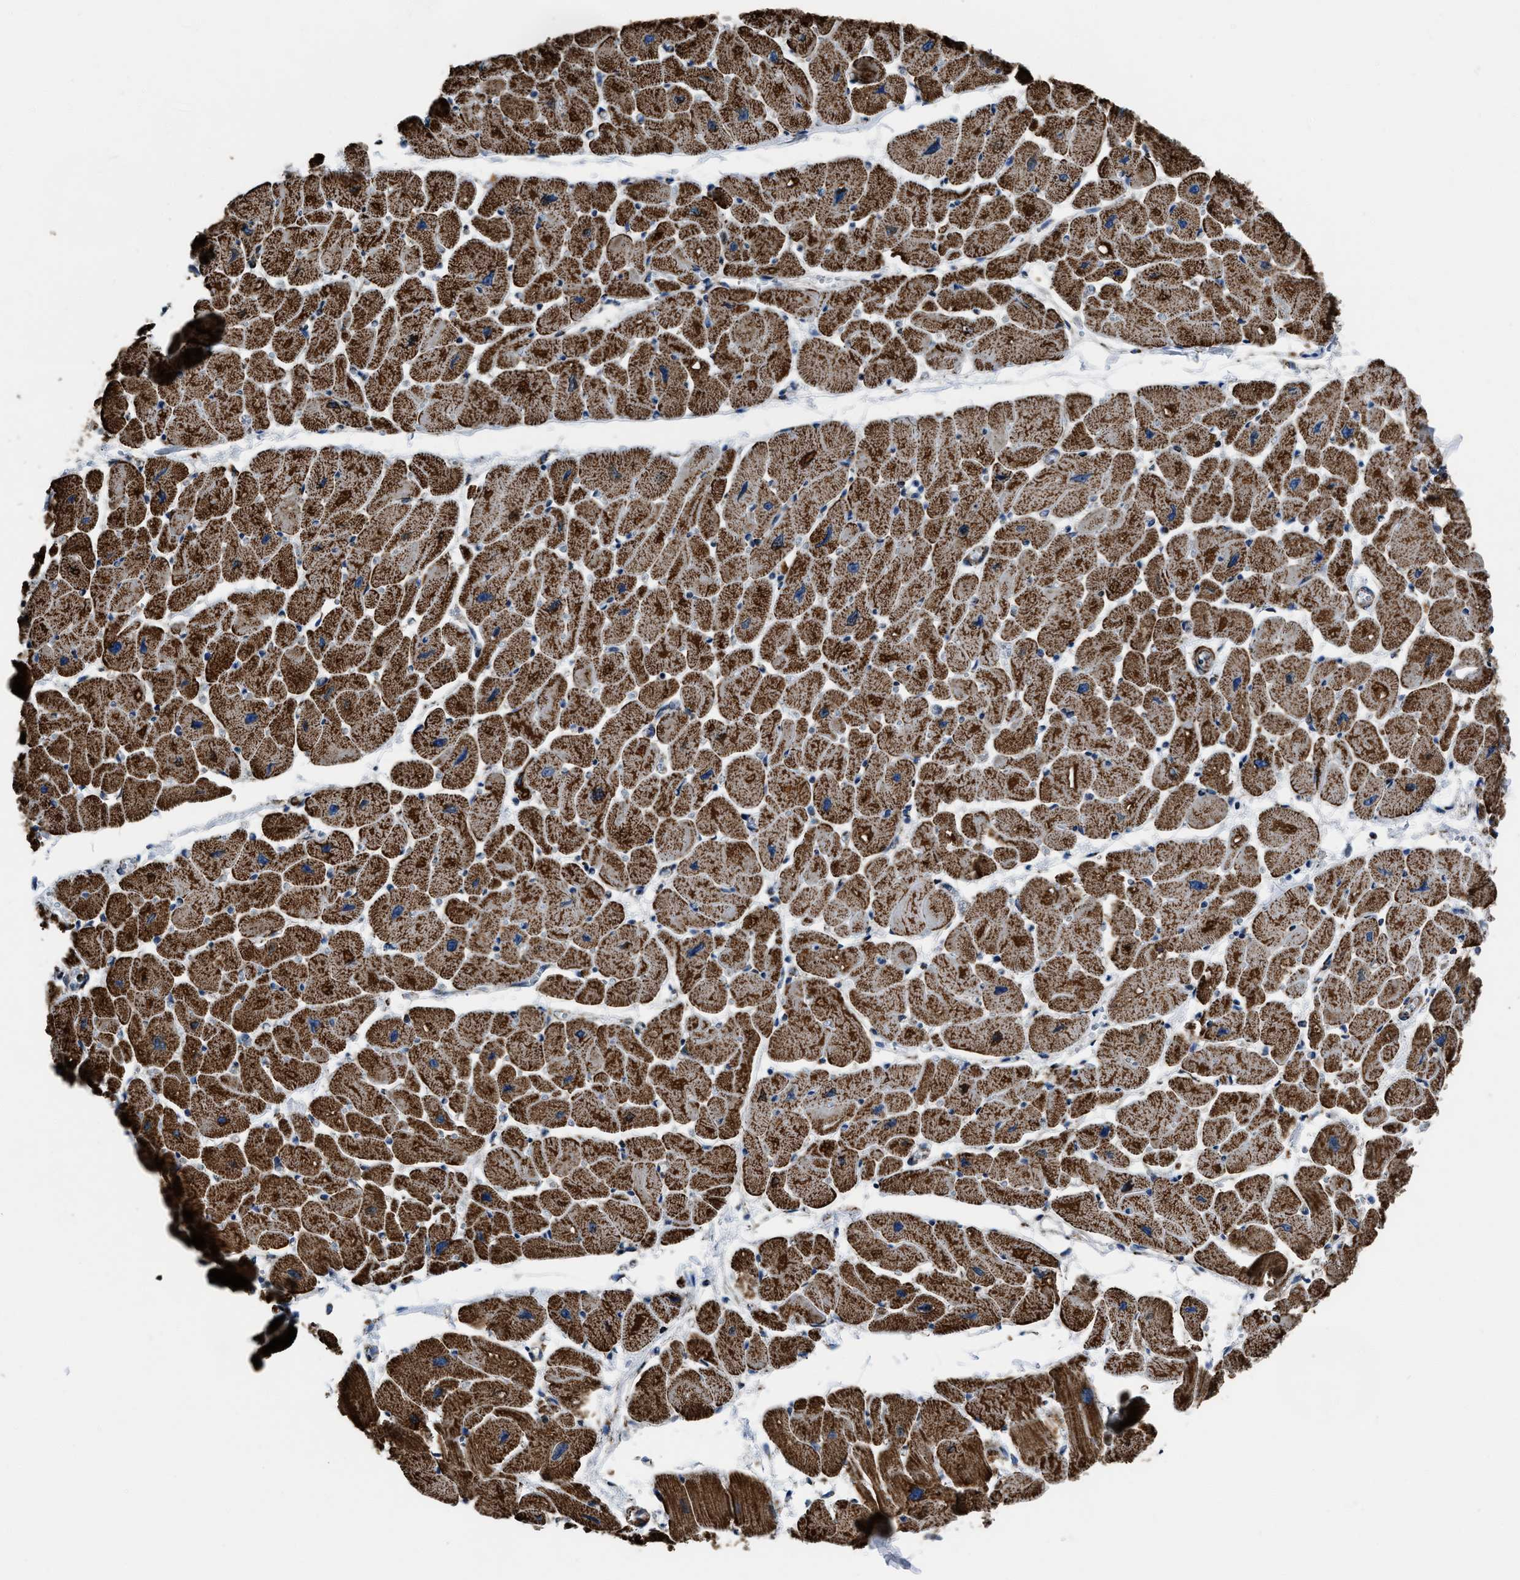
{"staining": {"intensity": "strong", "quantity": ">75%", "location": "cytoplasmic/membranous"}, "tissue": "heart muscle", "cell_type": "Cardiomyocytes", "image_type": "normal", "snomed": [{"axis": "morphology", "description": "Normal tissue, NOS"}, {"axis": "topography", "description": "Heart"}], "caption": "IHC histopathology image of normal human heart muscle stained for a protein (brown), which demonstrates high levels of strong cytoplasmic/membranous expression in about >75% of cardiomyocytes.", "gene": "NSD3", "patient": {"sex": "female", "age": 54}}